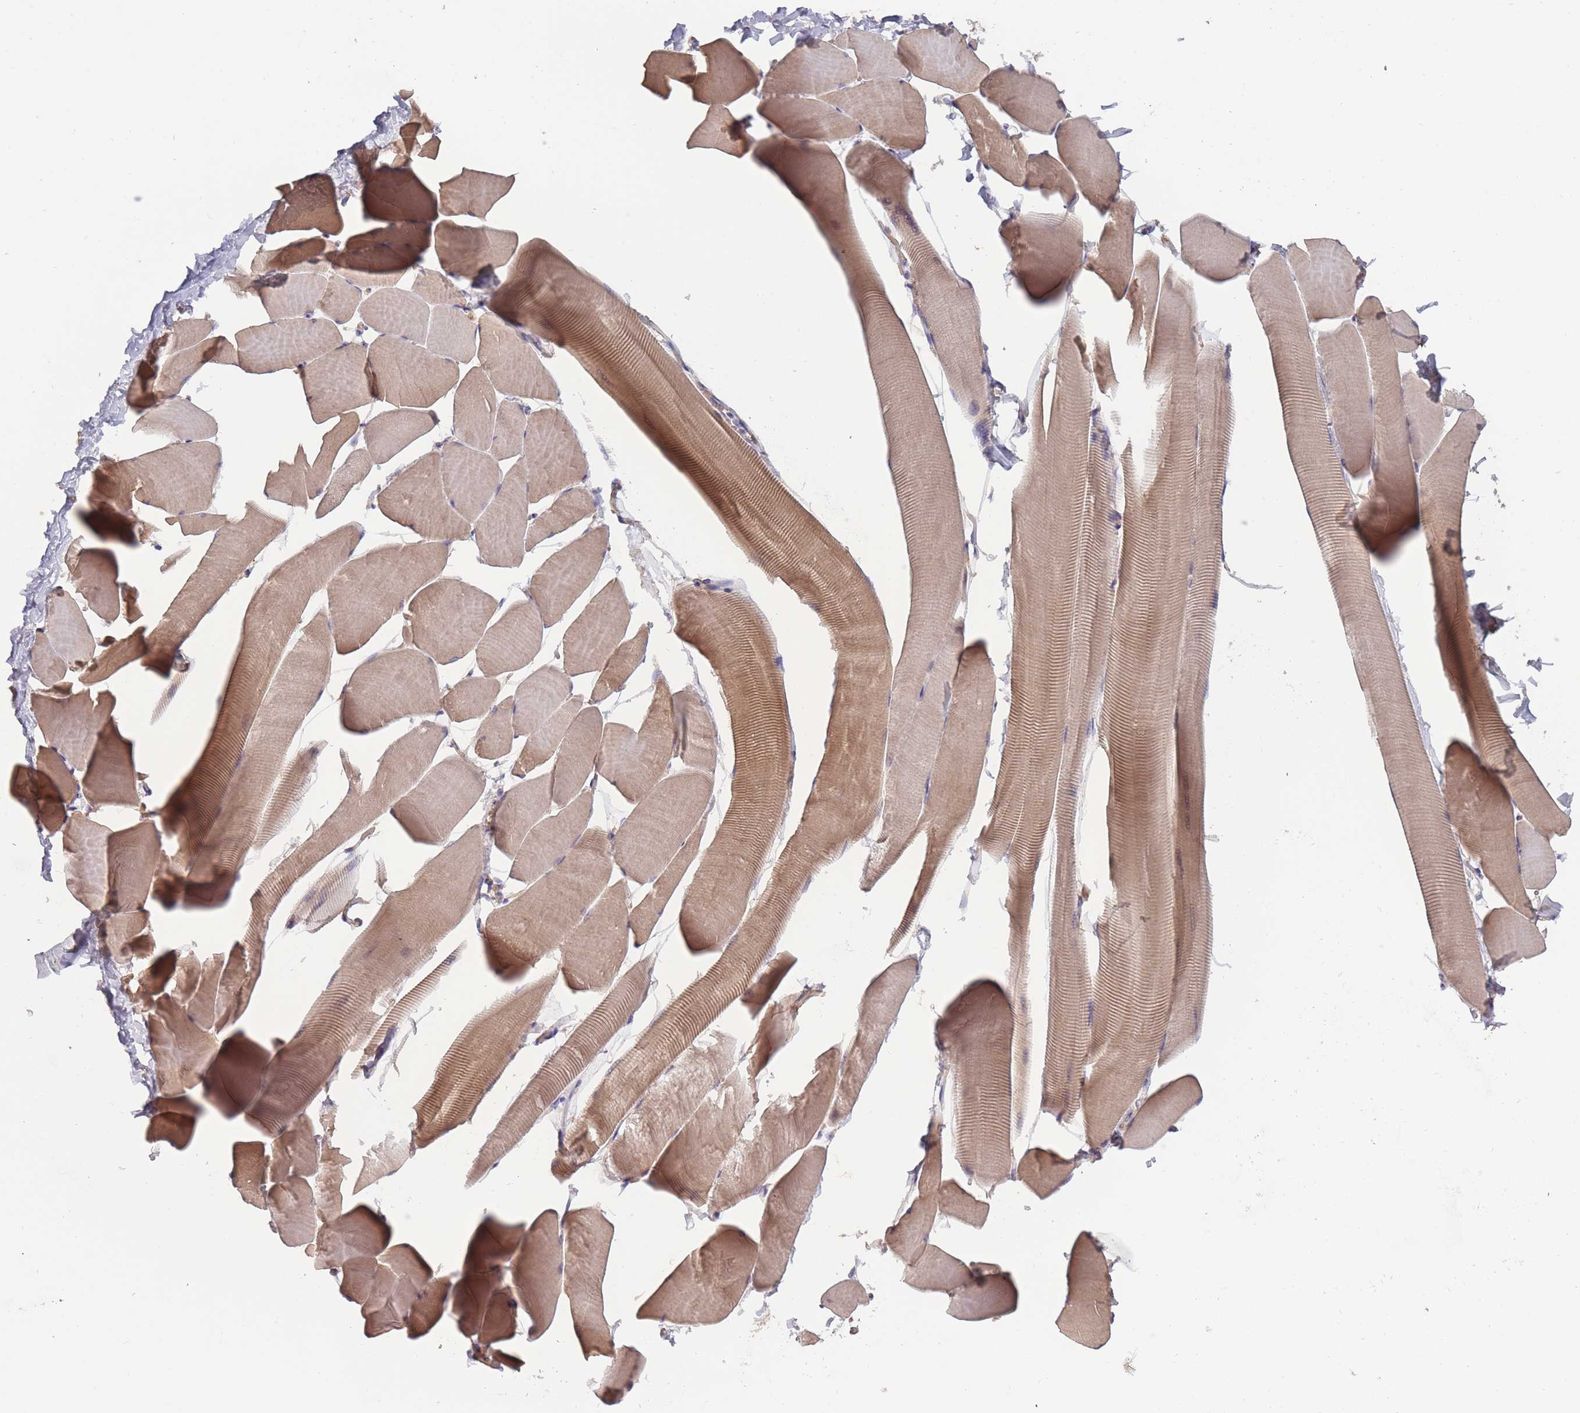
{"staining": {"intensity": "weak", "quantity": "25%-75%", "location": "cytoplasmic/membranous"}, "tissue": "skeletal muscle", "cell_type": "Myocytes", "image_type": "normal", "snomed": [{"axis": "morphology", "description": "Normal tissue, NOS"}, {"axis": "topography", "description": "Skeletal muscle"}], "caption": "The micrograph demonstrates staining of normal skeletal muscle, revealing weak cytoplasmic/membranous protein expression (brown color) within myocytes.", "gene": "KIAA1755", "patient": {"sex": "male", "age": 25}}